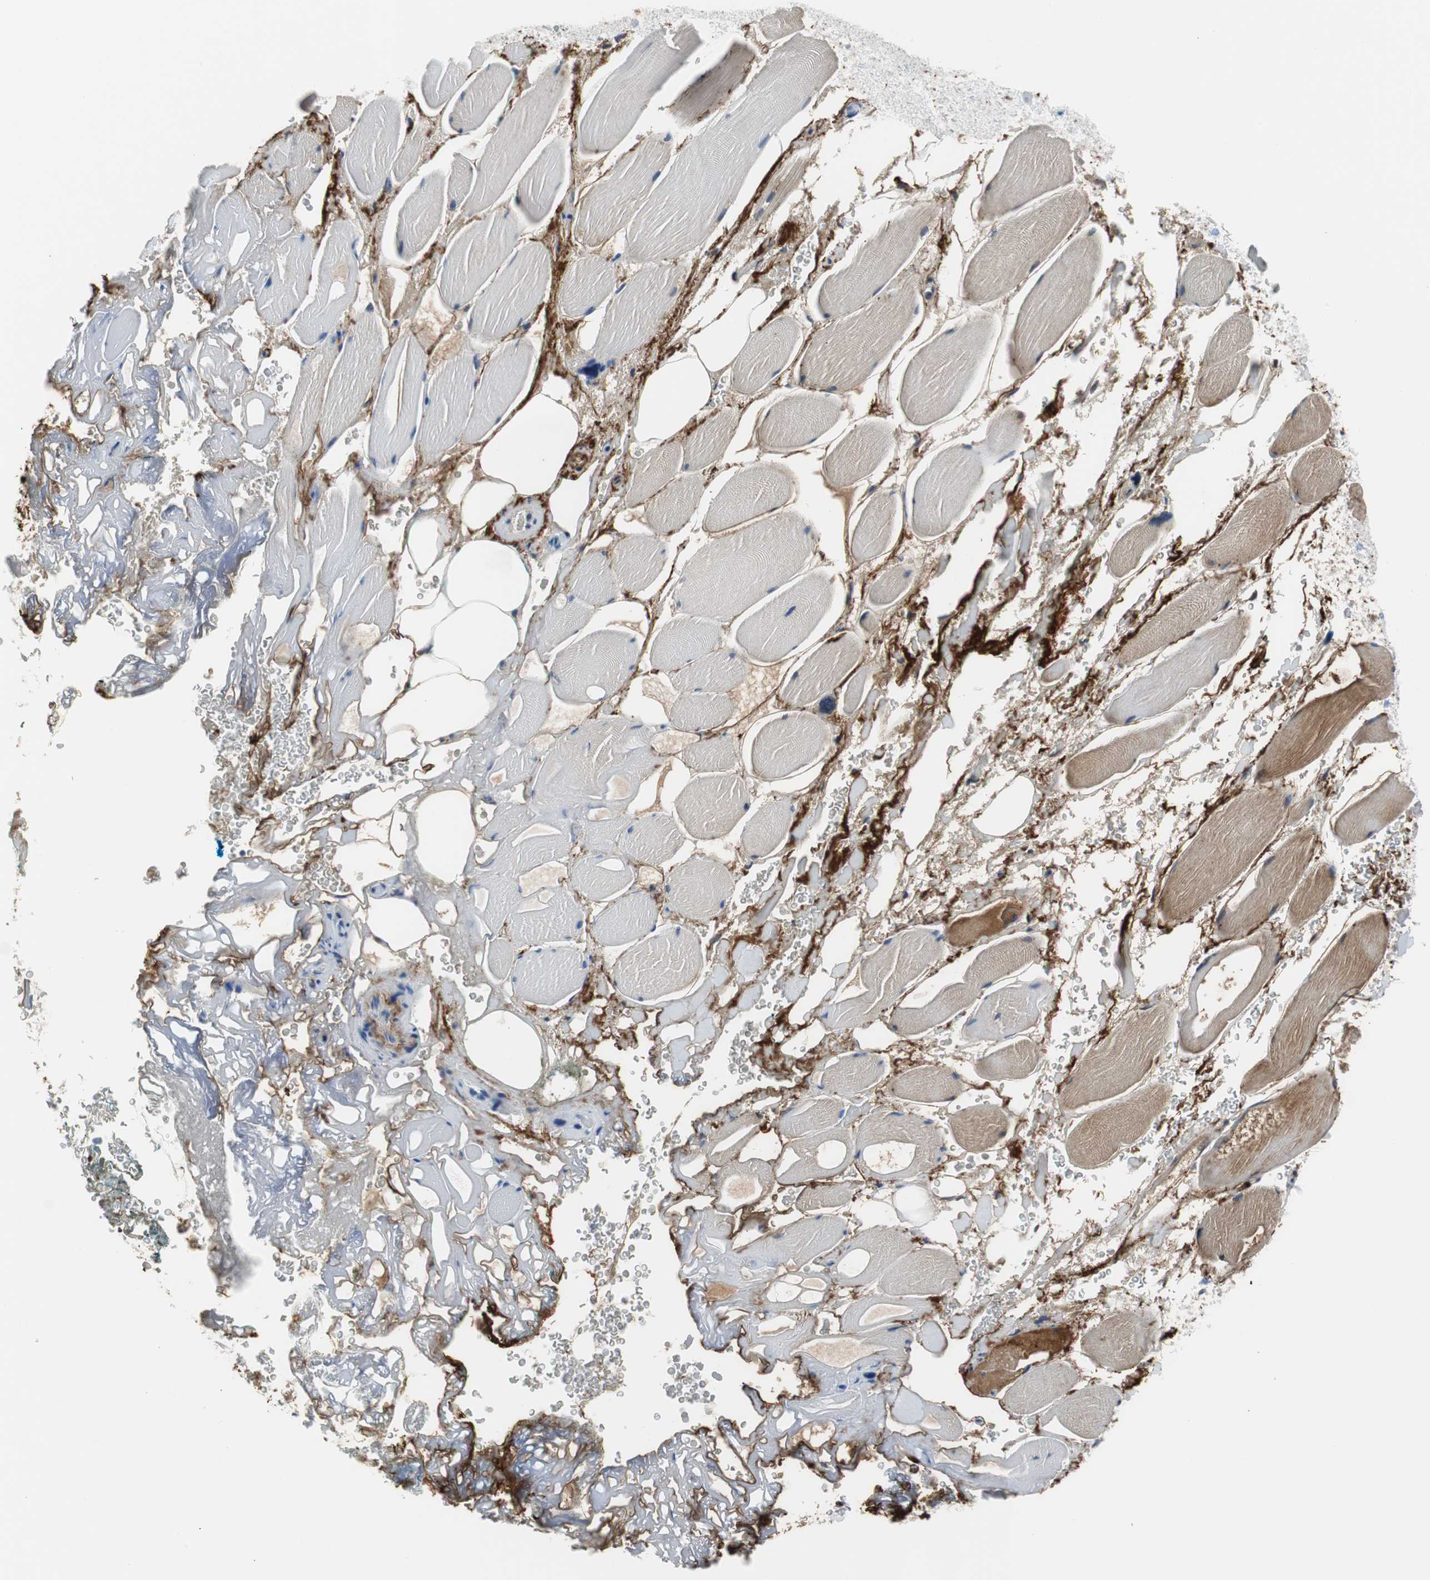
{"staining": {"intensity": "negative", "quantity": "none", "location": "none"}, "tissue": "adipose tissue", "cell_type": "Adipocytes", "image_type": "normal", "snomed": [{"axis": "morphology", "description": "Normal tissue, NOS"}, {"axis": "topography", "description": "Soft tissue"}, {"axis": "topography", "description": "Peripheral nerve tissue"}], "caption": "High magnification brightfield microscopy of benign adipose tissue stained with DAB (brown) and counterstained with hematoxylin (blue): adipocytes show no significant expression. (Stains: DAB immunohistochemistry (IHC) with hematoxylin counter stain, Microscopy: brightfield microscopy at high magnification).", "gene": "APCS", "patient": {"sex": "female", "age": 71}}